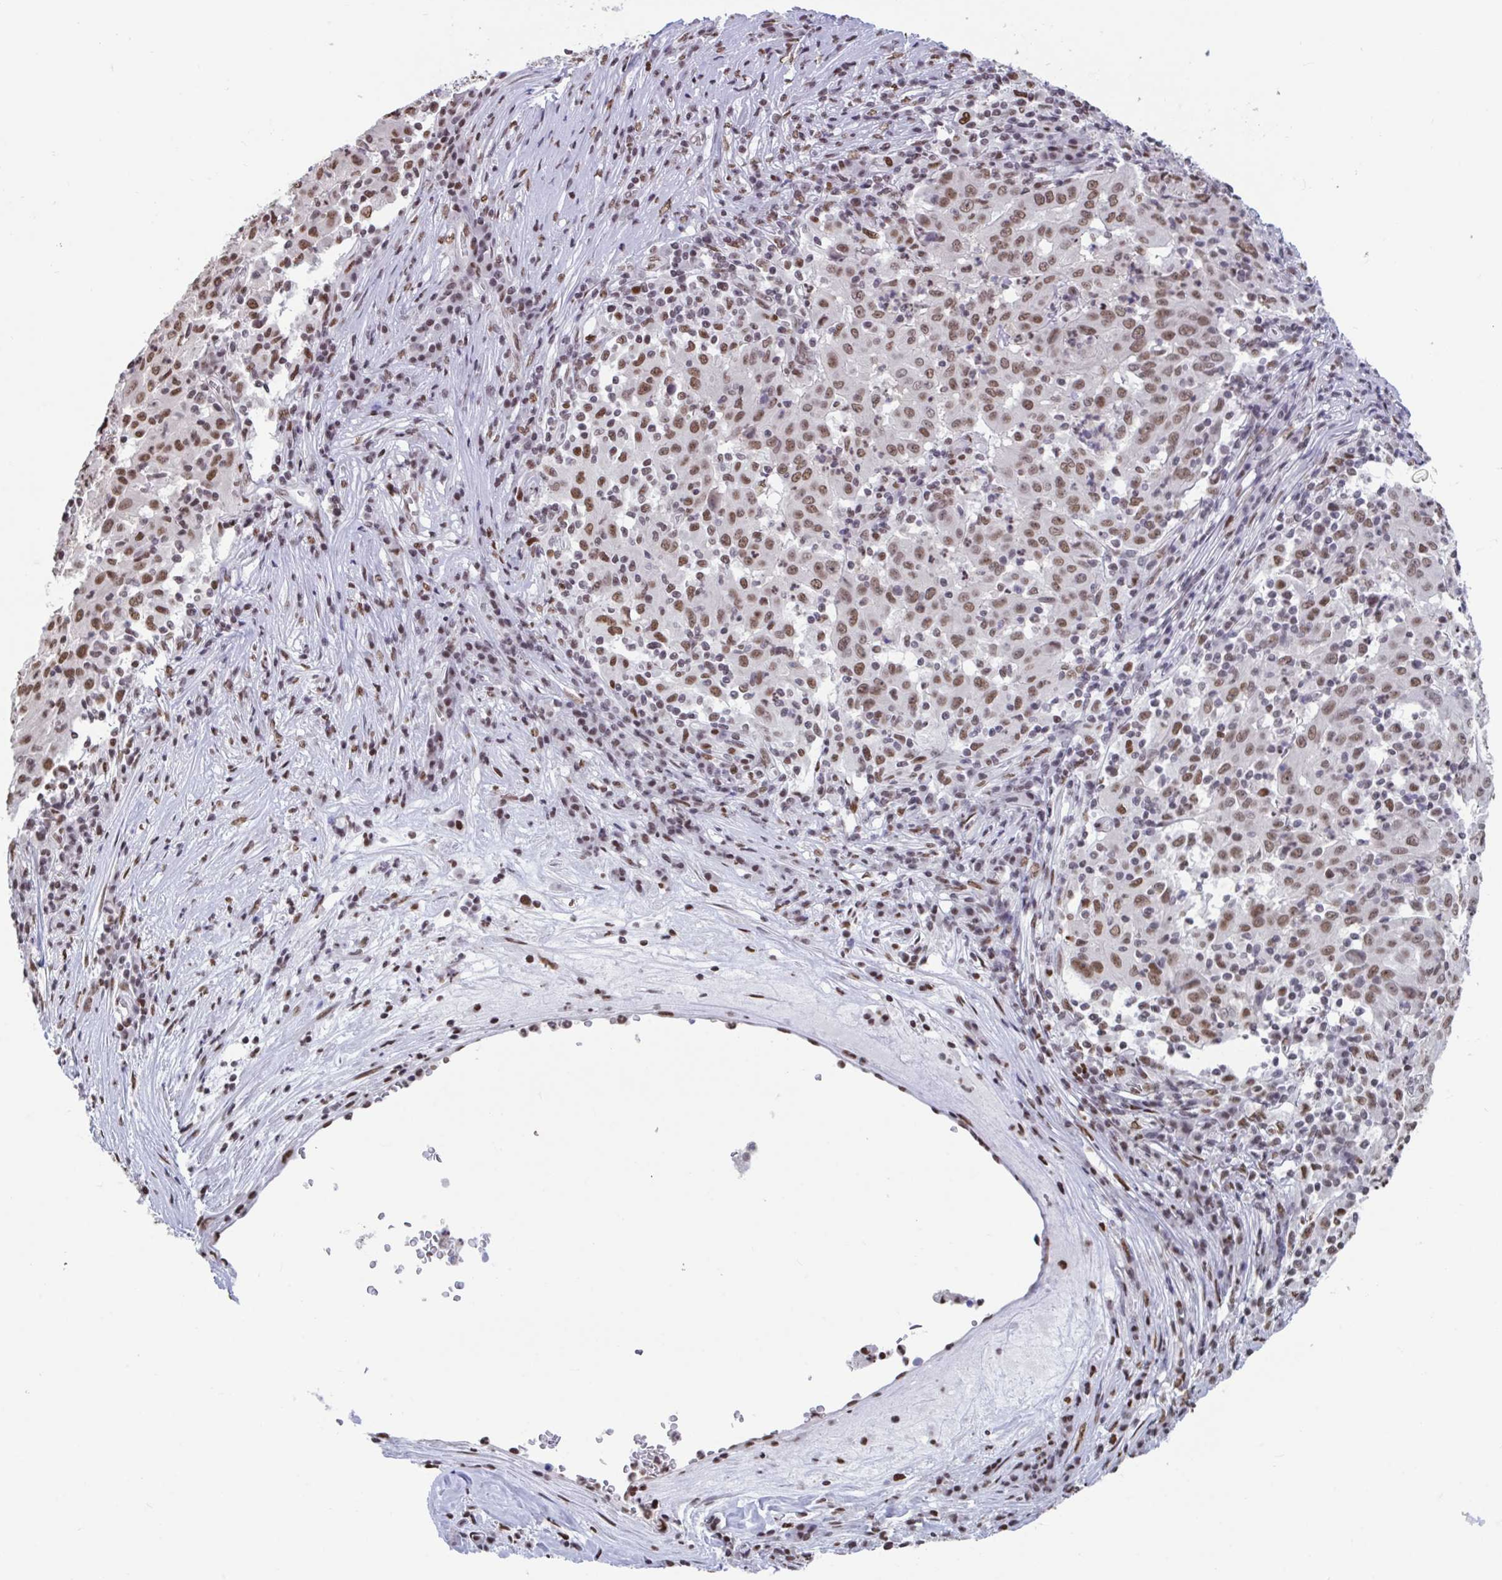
{"staining": {"intensity": "moderate", "quantity": ">75%", "location": "nuclear"}, "tissue": "pancreatic cancer", "cell_type": "Tumor cells", "image_type": "cancer", "snomed": [{"axis": "morphology", "description": "Adenocarcinoma, NOS"}, {"axis": "topography", "description": "Pancreas"}], "caption": "High-magnification brightfield microscopy of adenocarcinoma (pancreatic) stained with DAB (brown) and counterstained with hematoxylin (blue). tumor cells exhibit moderate nuclear positivity is identified in approximately>75% of cells. (Stains: DAB in brown, nuclei in blue, Microscopy: brightfield microscopy at high magnification).", "gene": "HNRNPDL", "patient": {"sex": "male", "age": 63}}